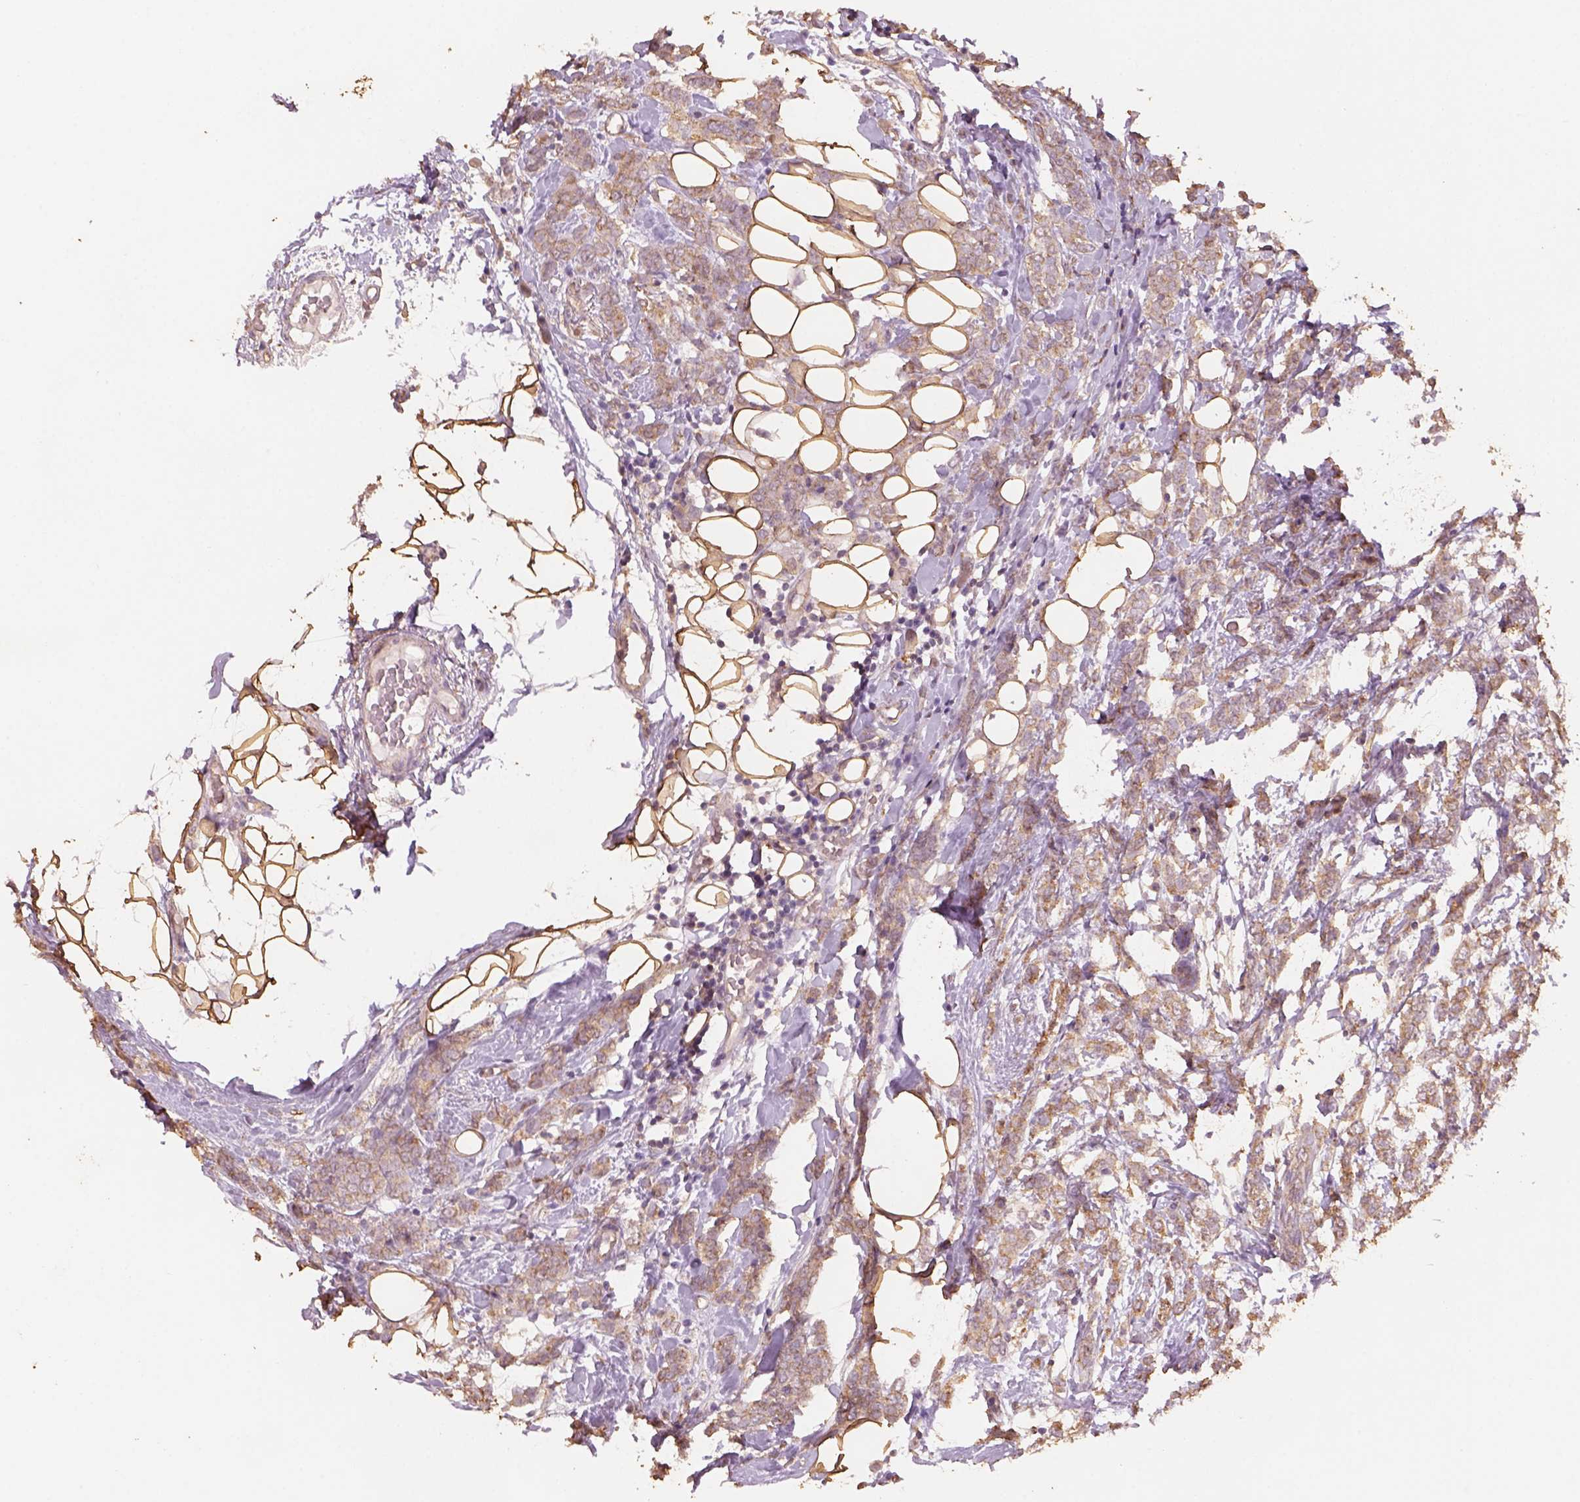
{"staining": {"intensity": "moderate", "quantity": ">75%", "location": "cytoplasmic/membranous"}, "tissue": "breast cancer", "cell_type": "Tumor cells", "image_type": "cancer", "snomed": [{"axis": "morphology", "description": "Lobular carcinoma"}, {"axis": "topography", "description": "Breast"}], "caption": "IHC staining of breast lobular carcinoma, which reveals medium levels of moderate cytoplasmic/membranous positivity in about >75% of tumor cells indicating moderate cytoplasmic/membranous protein positivity. The staining was performed using DAB (brown) for protein detection and nuclei were counterstained in hematoxylin (blue).", "gene": "AP2B1", "patient": {"sex": "female", "age": 49}}